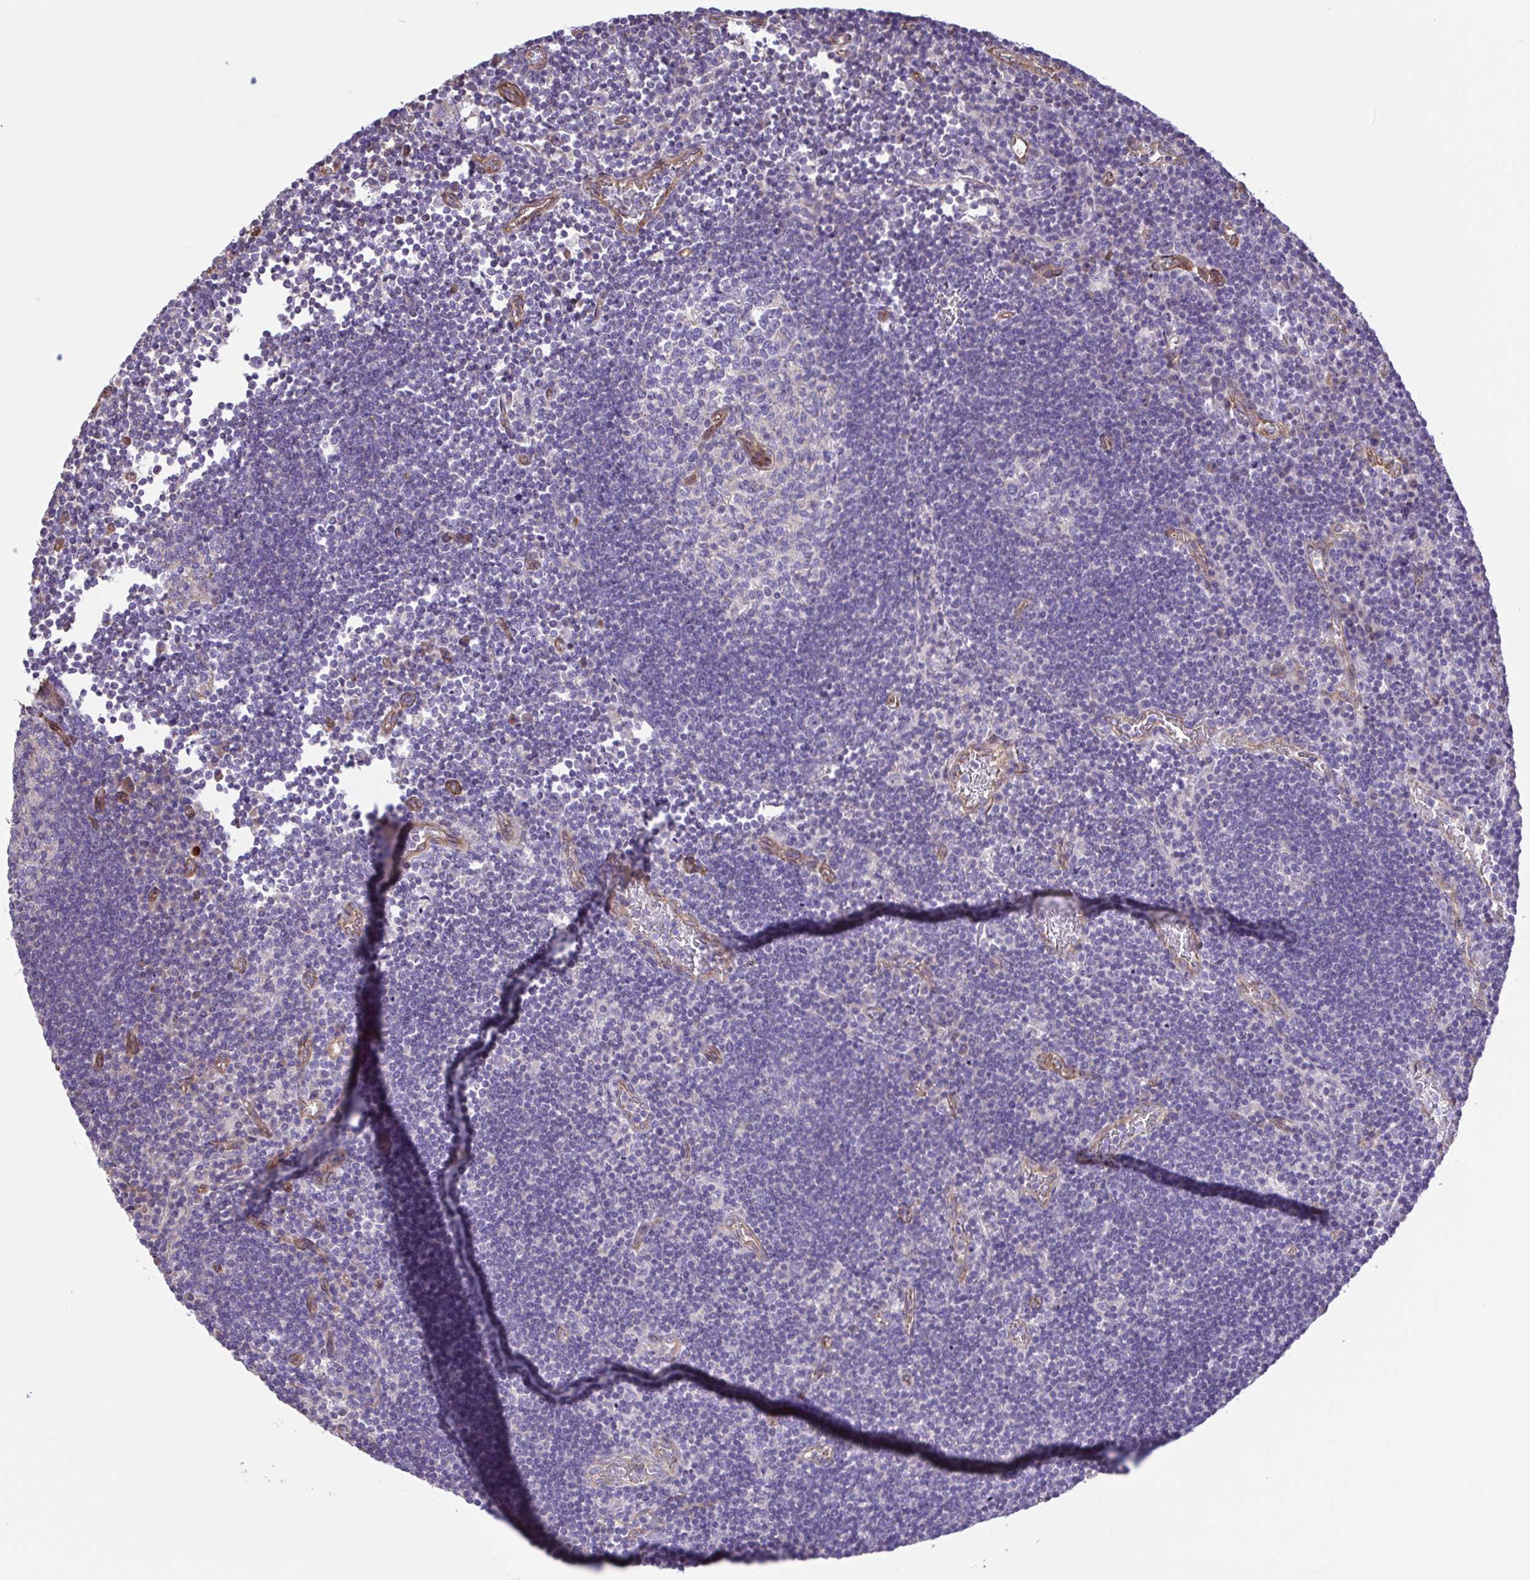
{"staining": {"intensity": "negative", "quantity": "none", "location": "none"}, "tissue": "lymph node", "cell_type": "Germinal center cells", "image_type": "normal", "snomed": [{"axis": "morphology", "description": "Normal tissue, NOS"}, {"axis": "topography", "description": "Lymph node"}], "caption": "Human lymph node stained for a protein using IHC demonstrates no staining in germinal center cells.", "gene": "FLT1", "patient": {"sex": "male", "age": 67}}